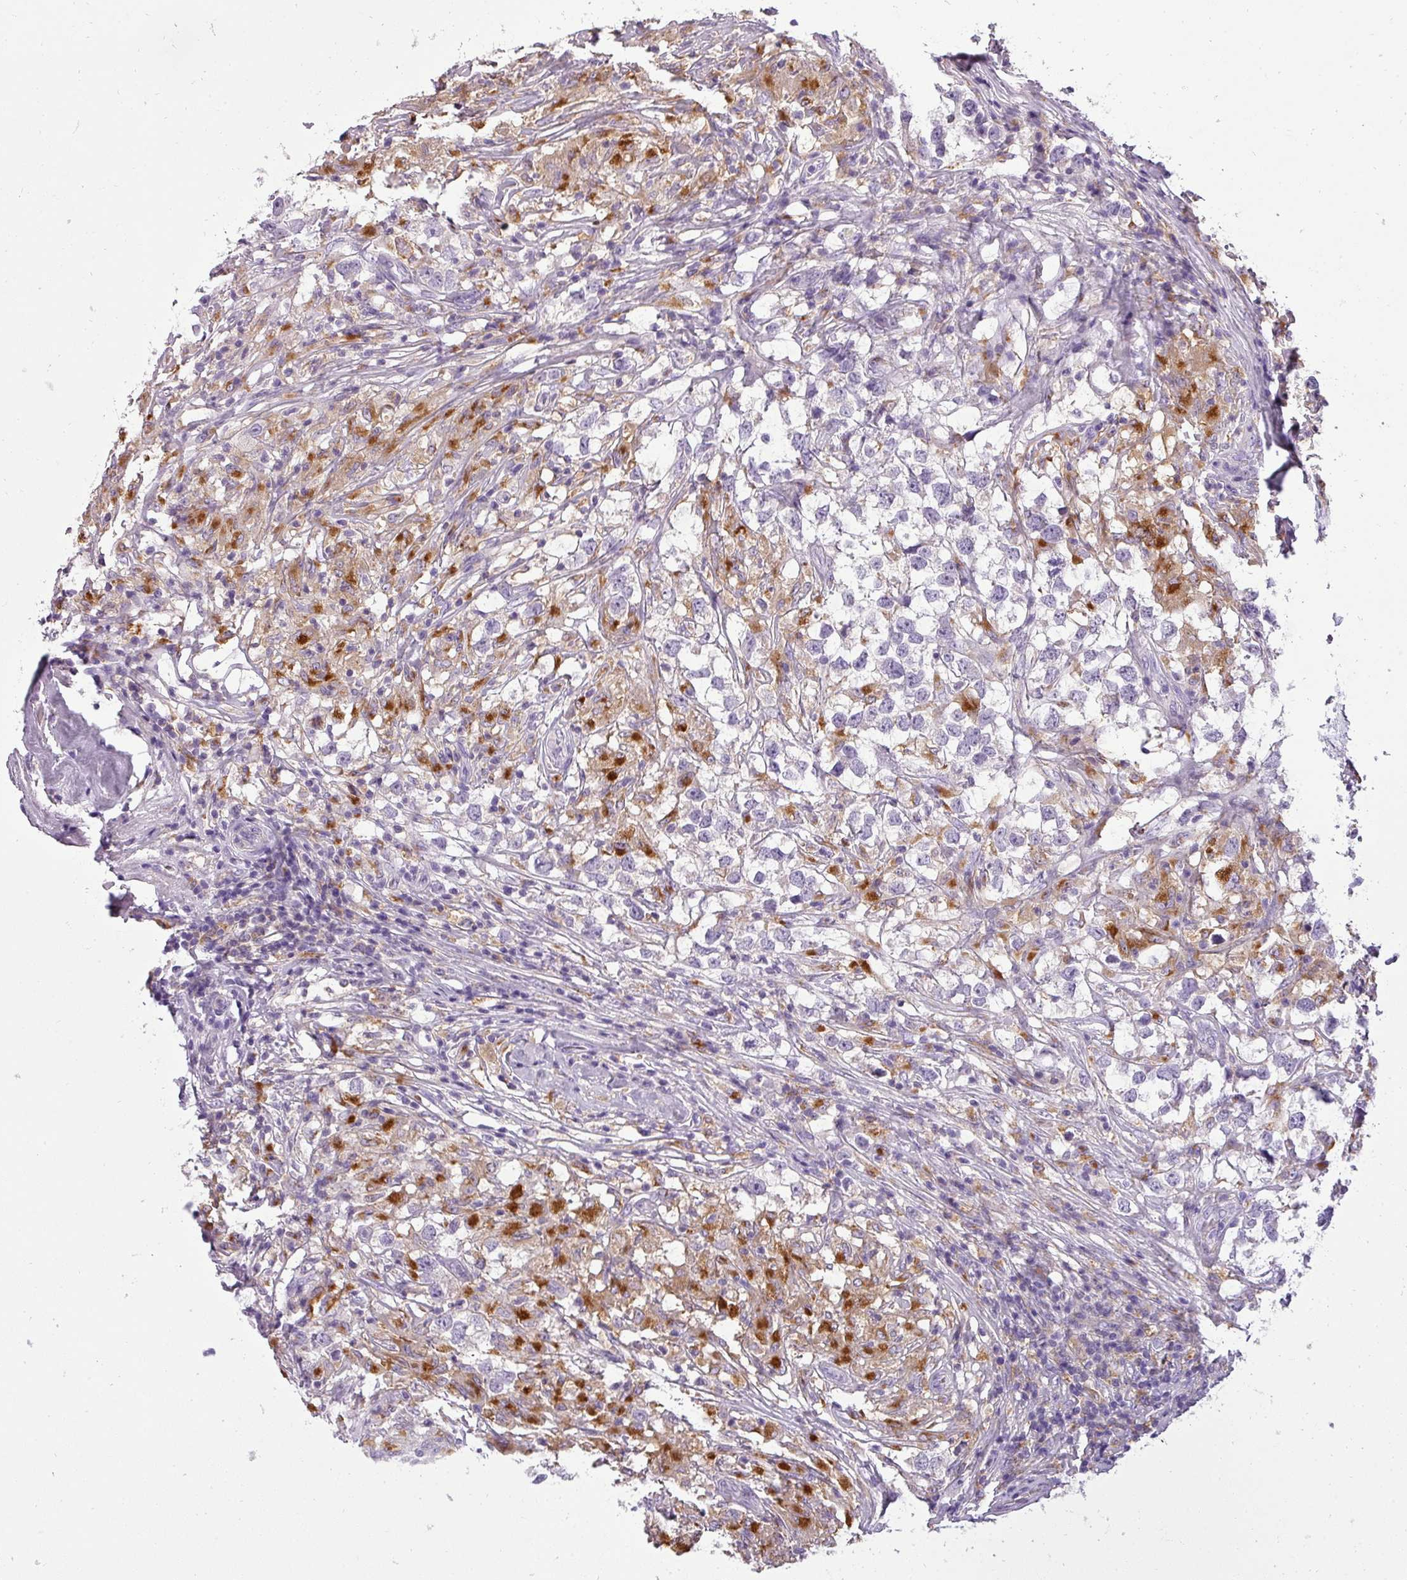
{"staining": {"intensity": "negative", "quantity": "none", "location": "none"}, "tissue": "testis cancer", "cell_type": "Tumor cells", "image_type": "cancer", "snomed": [{"axis": "morphology", "description": "Seminoma, NOS"}, {"axis": "topography", "description": "Testis"}], "caption": "Tumor cells are negative for brown protein staining in testis seminoma. Brightfield microscopy of IHC stained with DAB (brown) and hematoxylin (blue), captured at high magnification.", "gene": "ATP6V1D", "patient": {"sex": "male", "age": 46}}